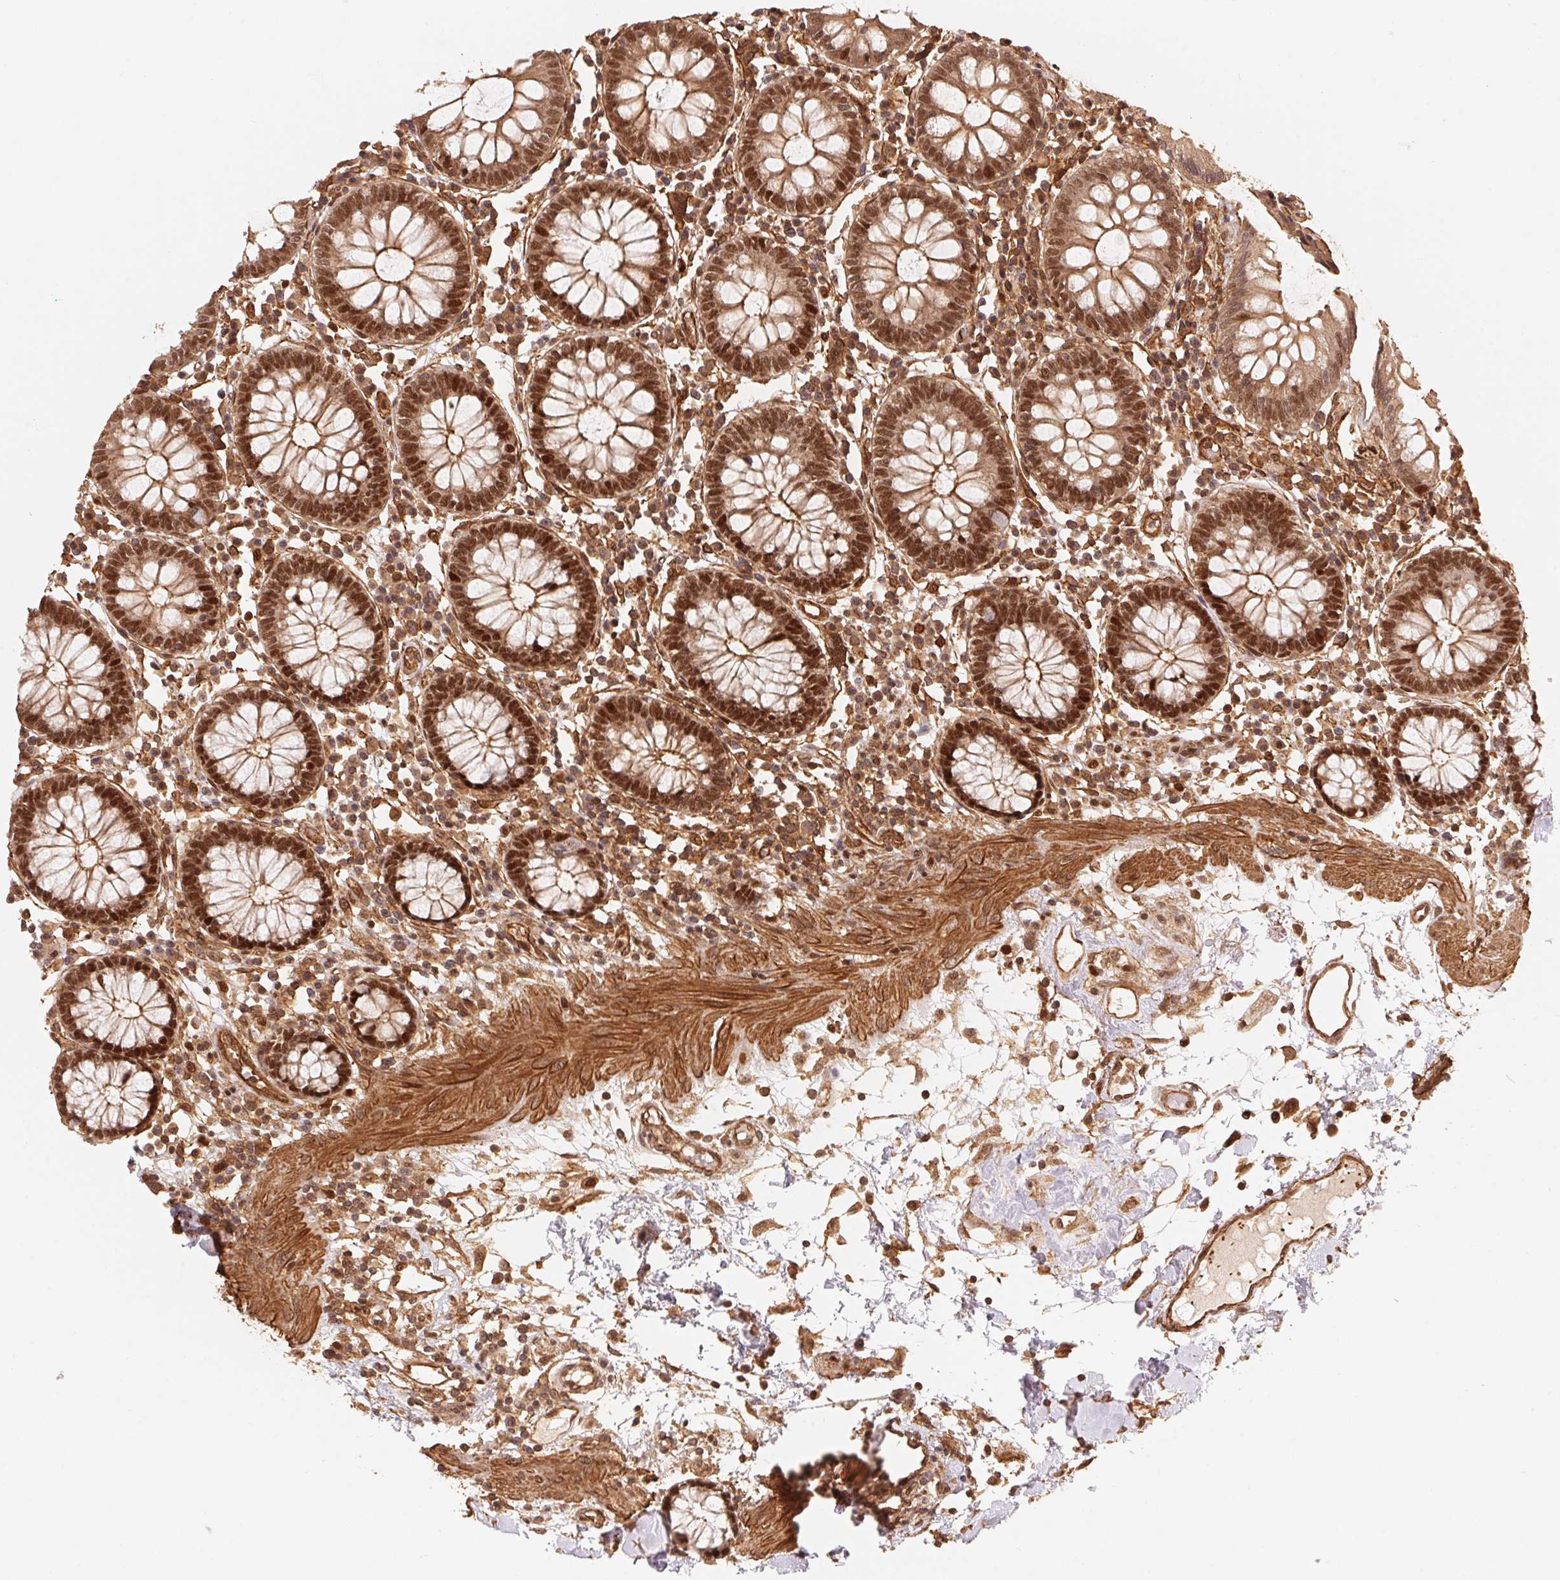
{"staining": {"intensity": "moderate", "quantity": ">75%", "location": "cytoplasmic/membranous,nuclear"}, "tissue": "colon", "cell_type": "Endothelial cells", "image_type": "normal", "snomed": [{"axis": "morphology", "description": "Normal tissue, NOS"}, {"axis": "morphology", "description": "Adenocarcinoma, NOS"}, {"axis": "topography", "description": "Colon"}], "caption": "High-magnification brightfield microscopy of benign colon stained with DAB (3,3'-diaminobenzidine) (brown) and counterstained with hematoxylin (blue). endothelial cells exhibit moderate cytoplasmic/membranous,nuclear positivity is identified in about>75% of cells.", "gene": "TNIP2", "patient": {"sex": "male", "age": 83}}